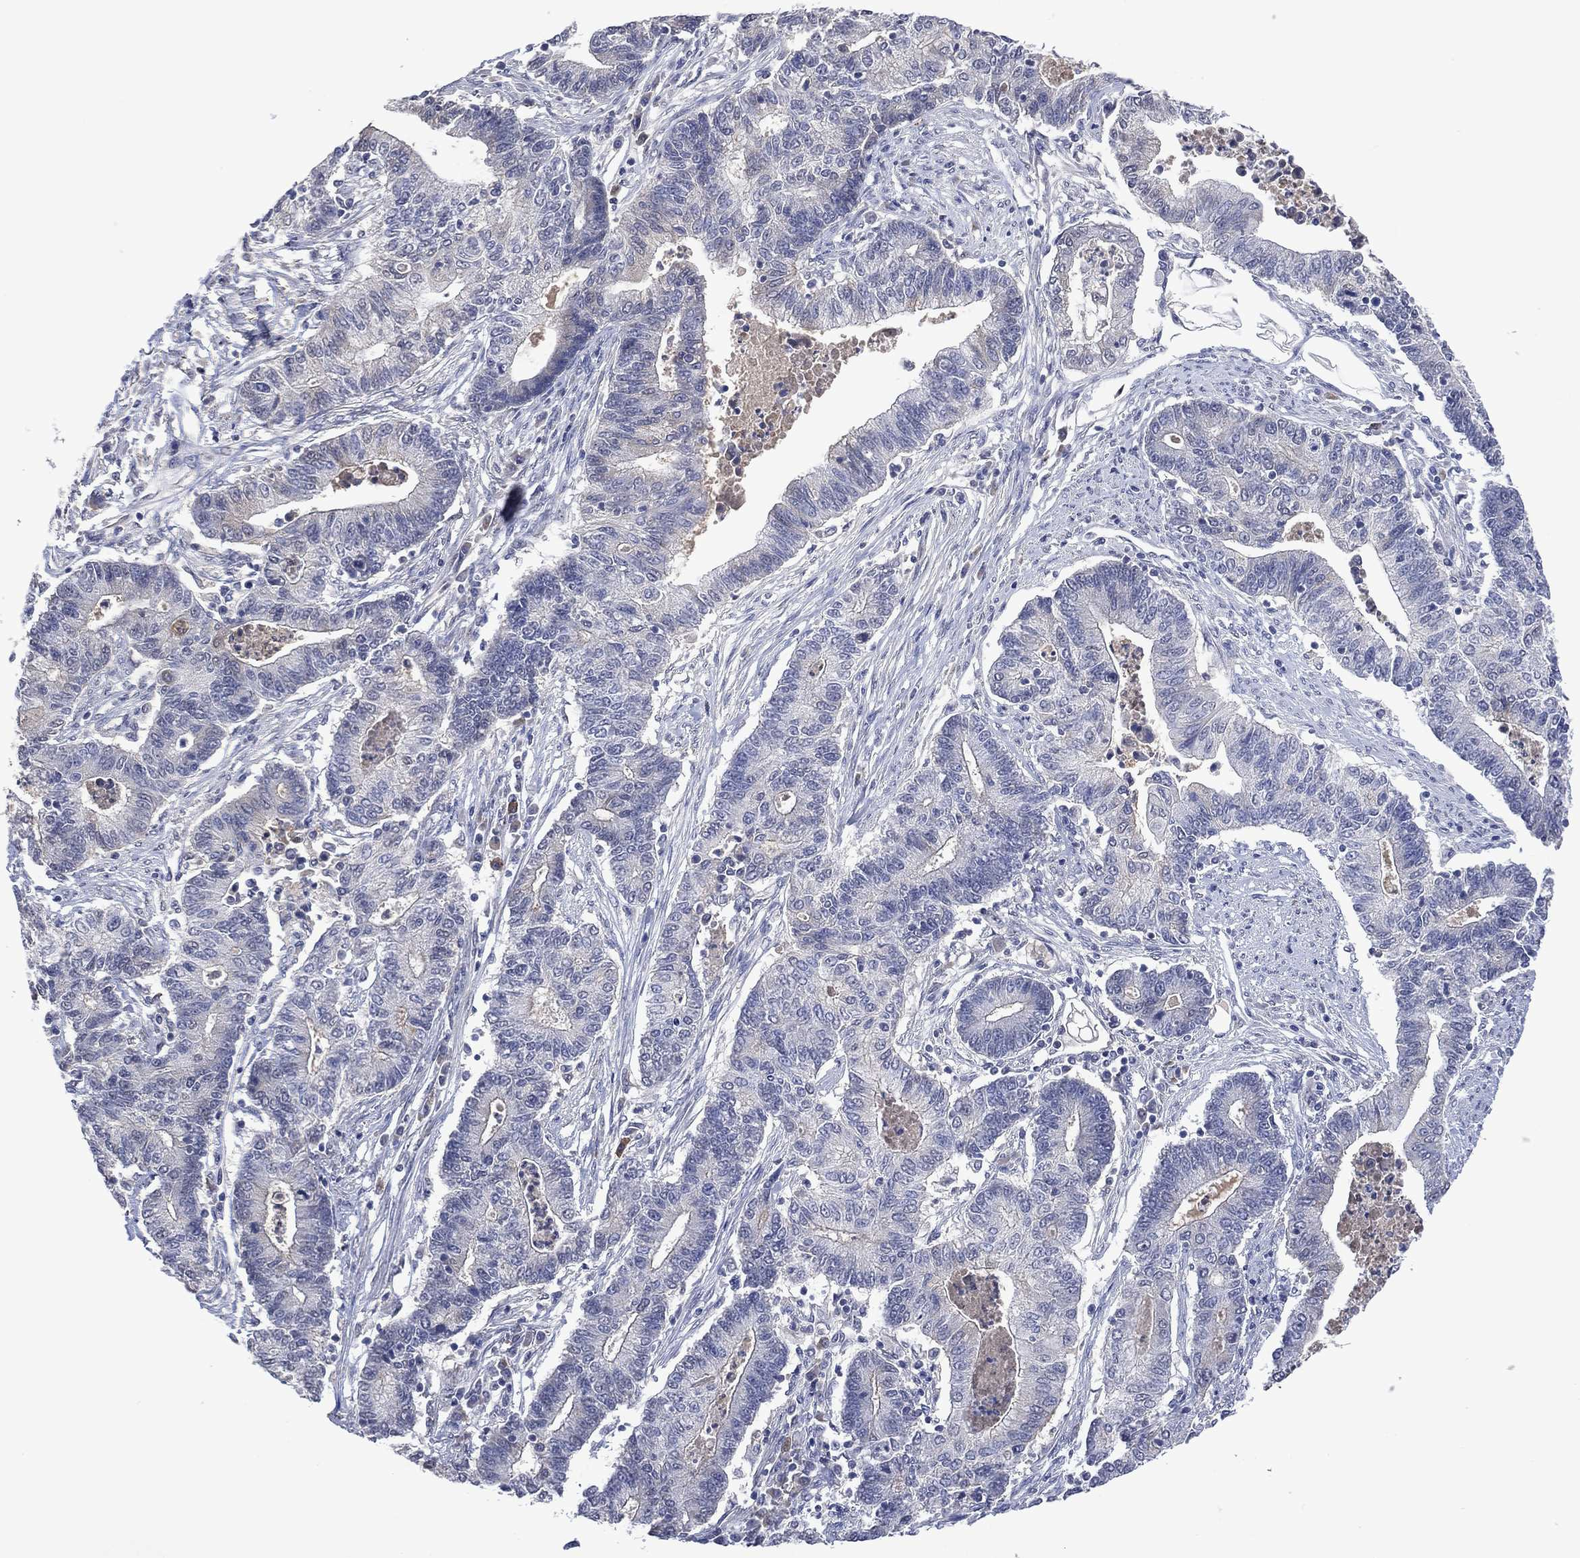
{"staining": {"intensity": "negative", "quantity": "none", "location": "none"}, "tissue": "endometrial cancer", "cell_type": "Tumor cells", "image_type": "cancer", "snomed": [{"axis": "morphology", "description": "Adenocarcinoma, NOS"}, {"axis": "topography", "description": "Uterus"}, {"axis": "topography", "description": "Endometrium"}], "caption": "Immunohistochemistry of endometrial cancer (adenocarcinoma) reveals no expression in tumor cells. Nuclei are stained in blue.", "gene": "ASB10", "patient": {"sex": "female", "age": 54}}